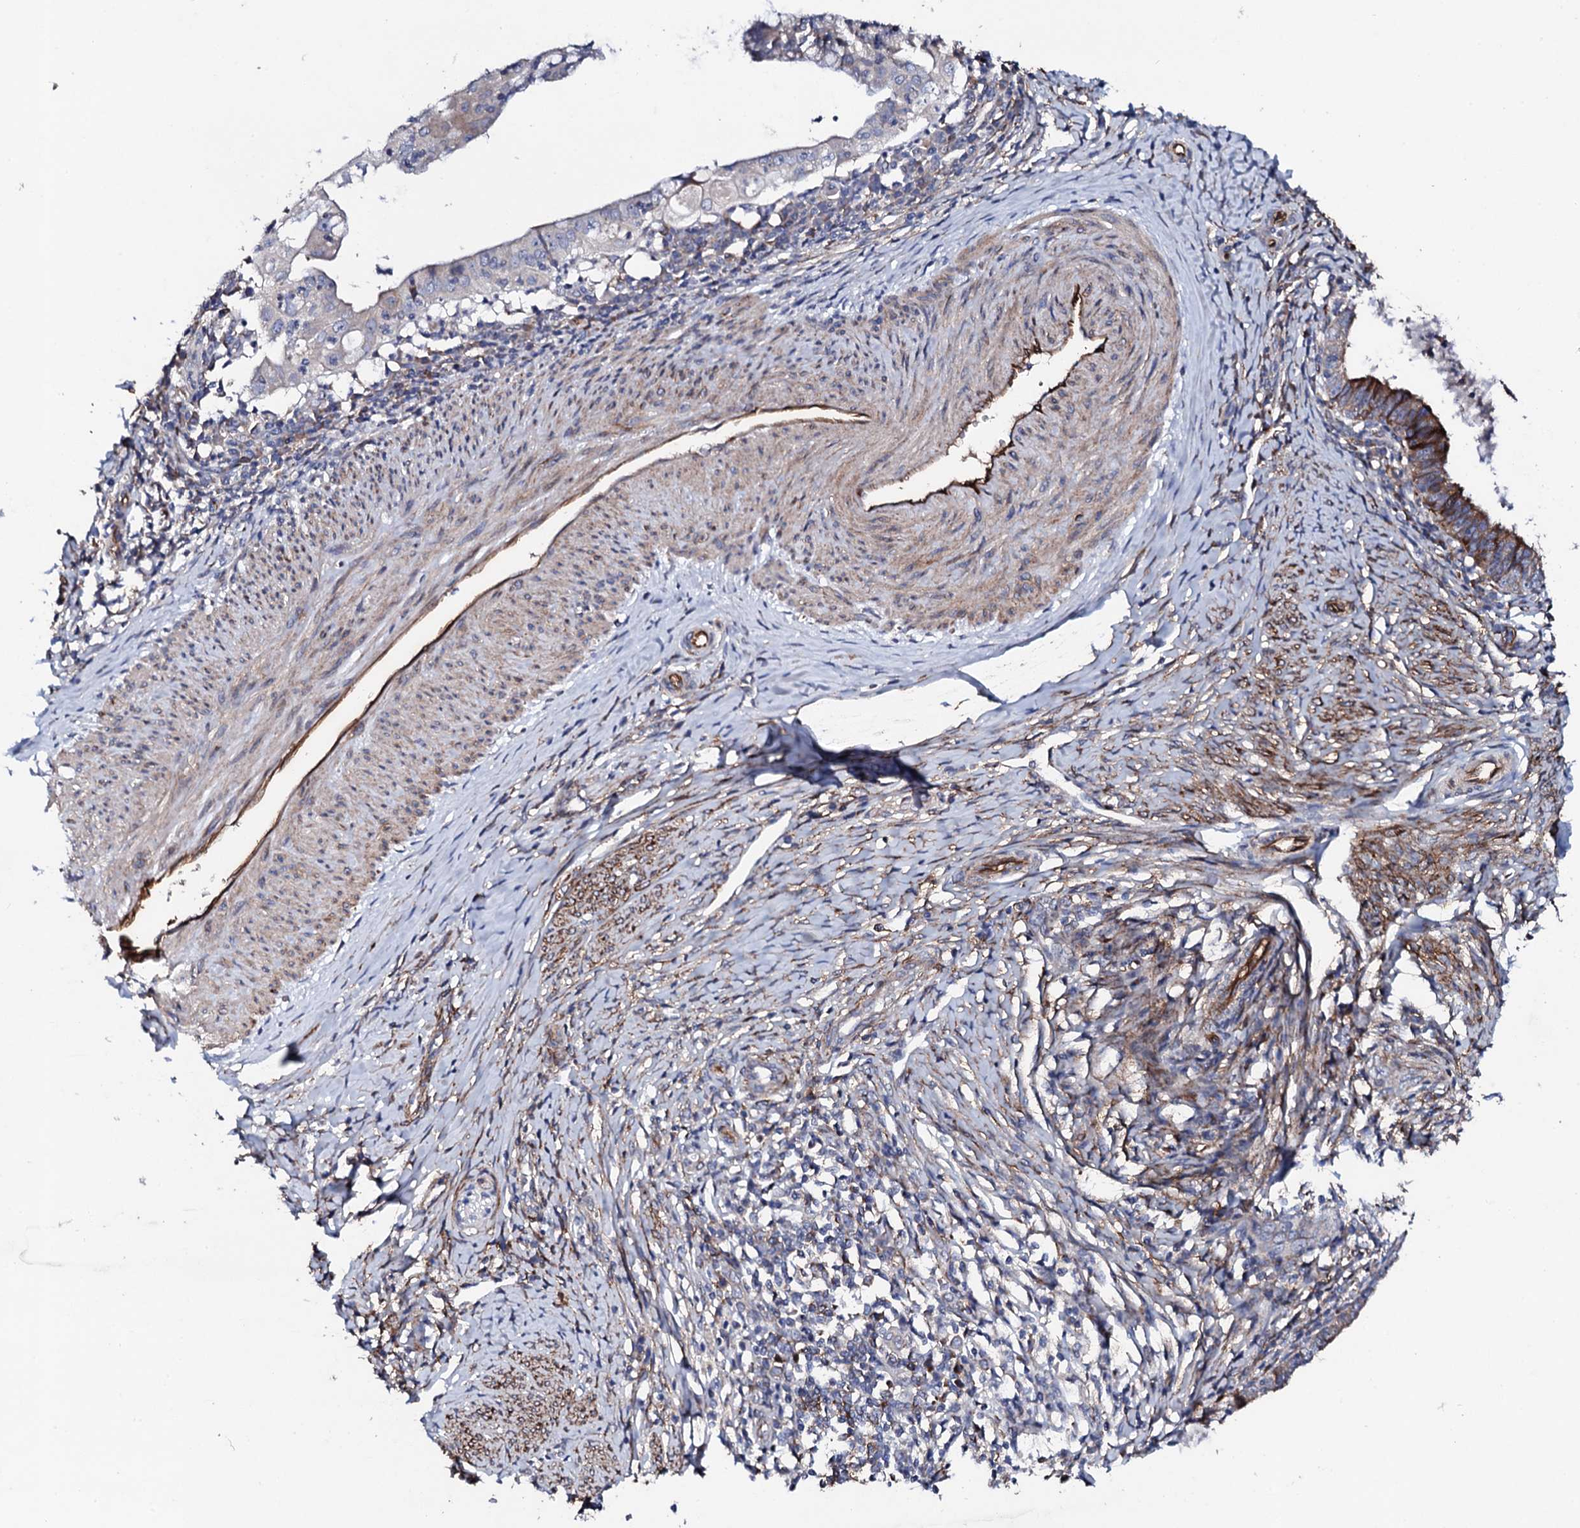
{"staining": {"intensity": "moderate", "quantity": "25%-75%", "location": "cytoplasmic/membranous"}, "tissue": "cervical cancer", "cell_type": "Tumor cells", "image_type": "cancer", "snomed": [{"axis": "morphology", "description": "Adenocarcinoma, NOS"}, {"axis": "topography", "description": "Cervix"}], "caption": "Protein expression analysis of cervical cancer displays moderate cytoplasmic/membranous positivity in about 25%-75% of tumor cells.", "gene": "DBX1", "patient": {"sex": "female", "age": 36}}